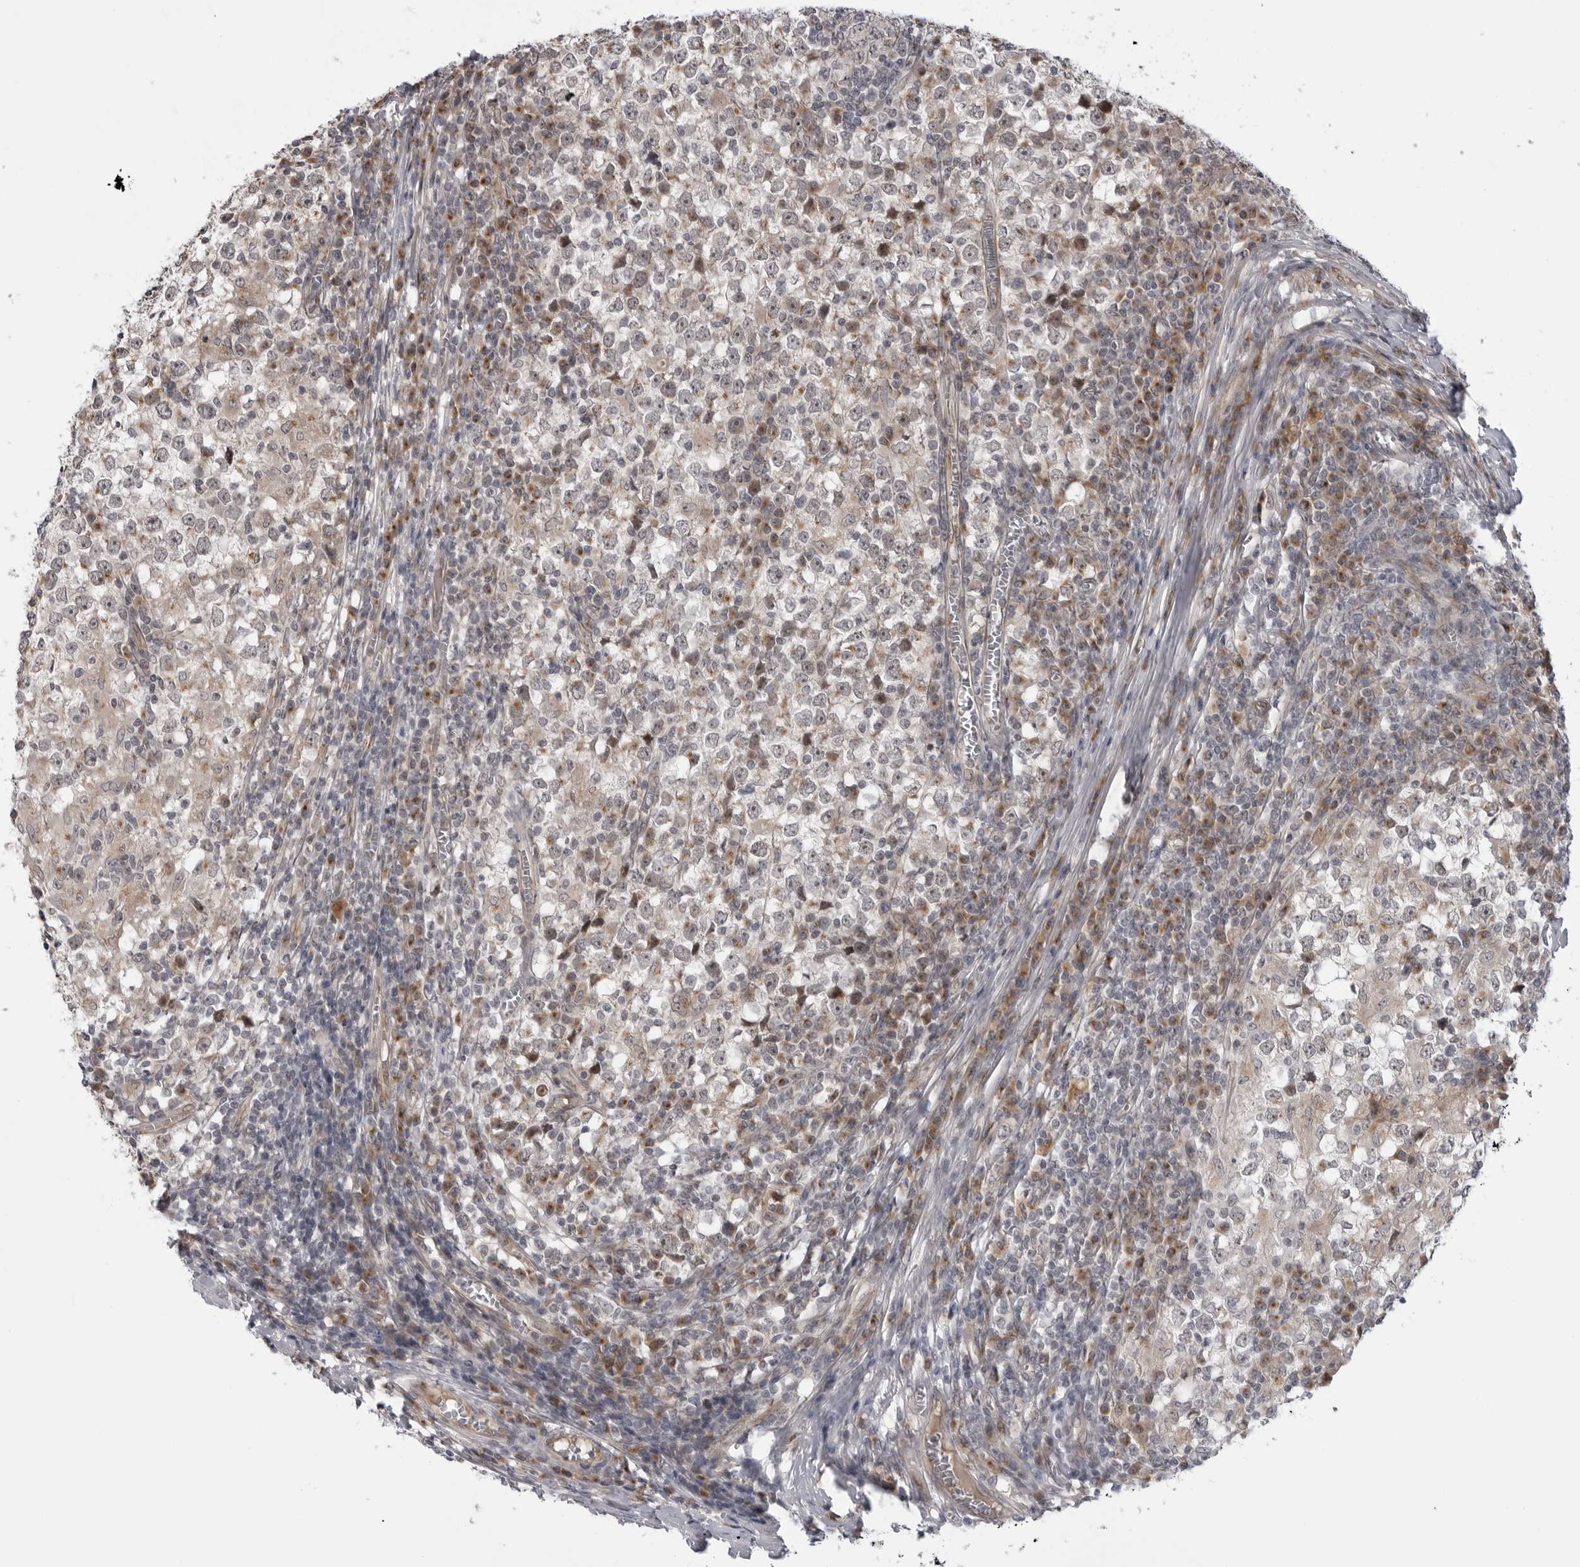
{"staining": {"intensity": "moderate", "quantity": "<25%", "location": "cytoplasmic/membranous"}, "tissue": "testis cancer", "cell_type": "Tumor cells", "image_type": "cancer", "snomed": [{"axis": "morphology", "description": "Seminoma, NOS"}, {"axis": "topography", "description": "Testis"}], "caption": "Brown immunohistochemical staining in seminoma (testis) shows moderate cytoplasmic/membranous staining in approximately <25% of tumor cells.", "gene": "LRRC45", "patient": {"sex": "male", "age": 65}}